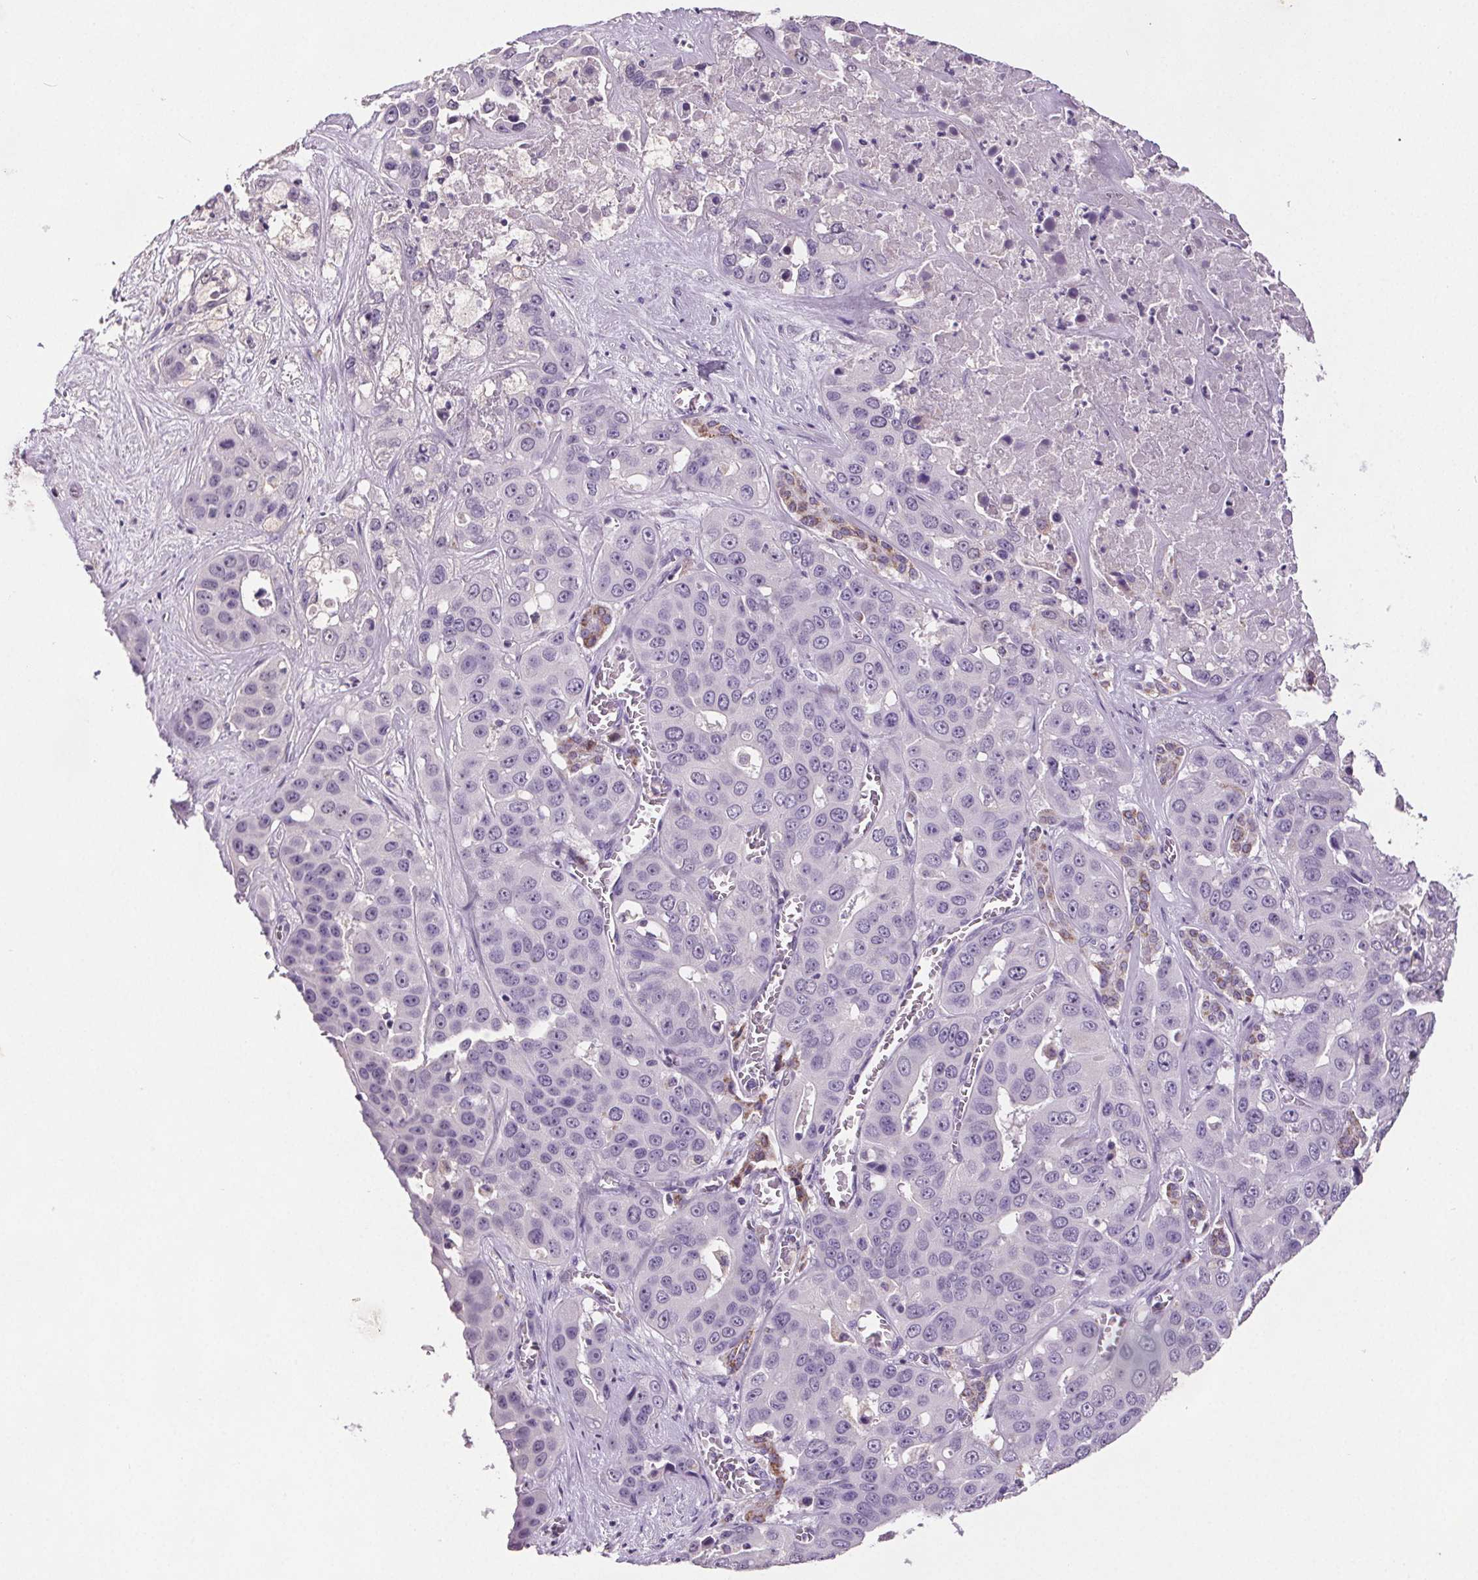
{"staining": {"intensity": "negative", "quantity": "none", "location": "none"}, "tissue": "liver cancer", "cell_type": "Tumor cells", "image_type": "cancer", "snomed": [{"axis": "morphology", "description": "Cholangiocarcinoma"}, {"axis": "topography", "description": "Liver"}], "caption": "Protein analysis of liver cancer (cholangiocarcinoma) exhibits no significant expression in tumor cells.", "gene": "GPIHBP1", "patient": {"sex": "female", "age": 52}}